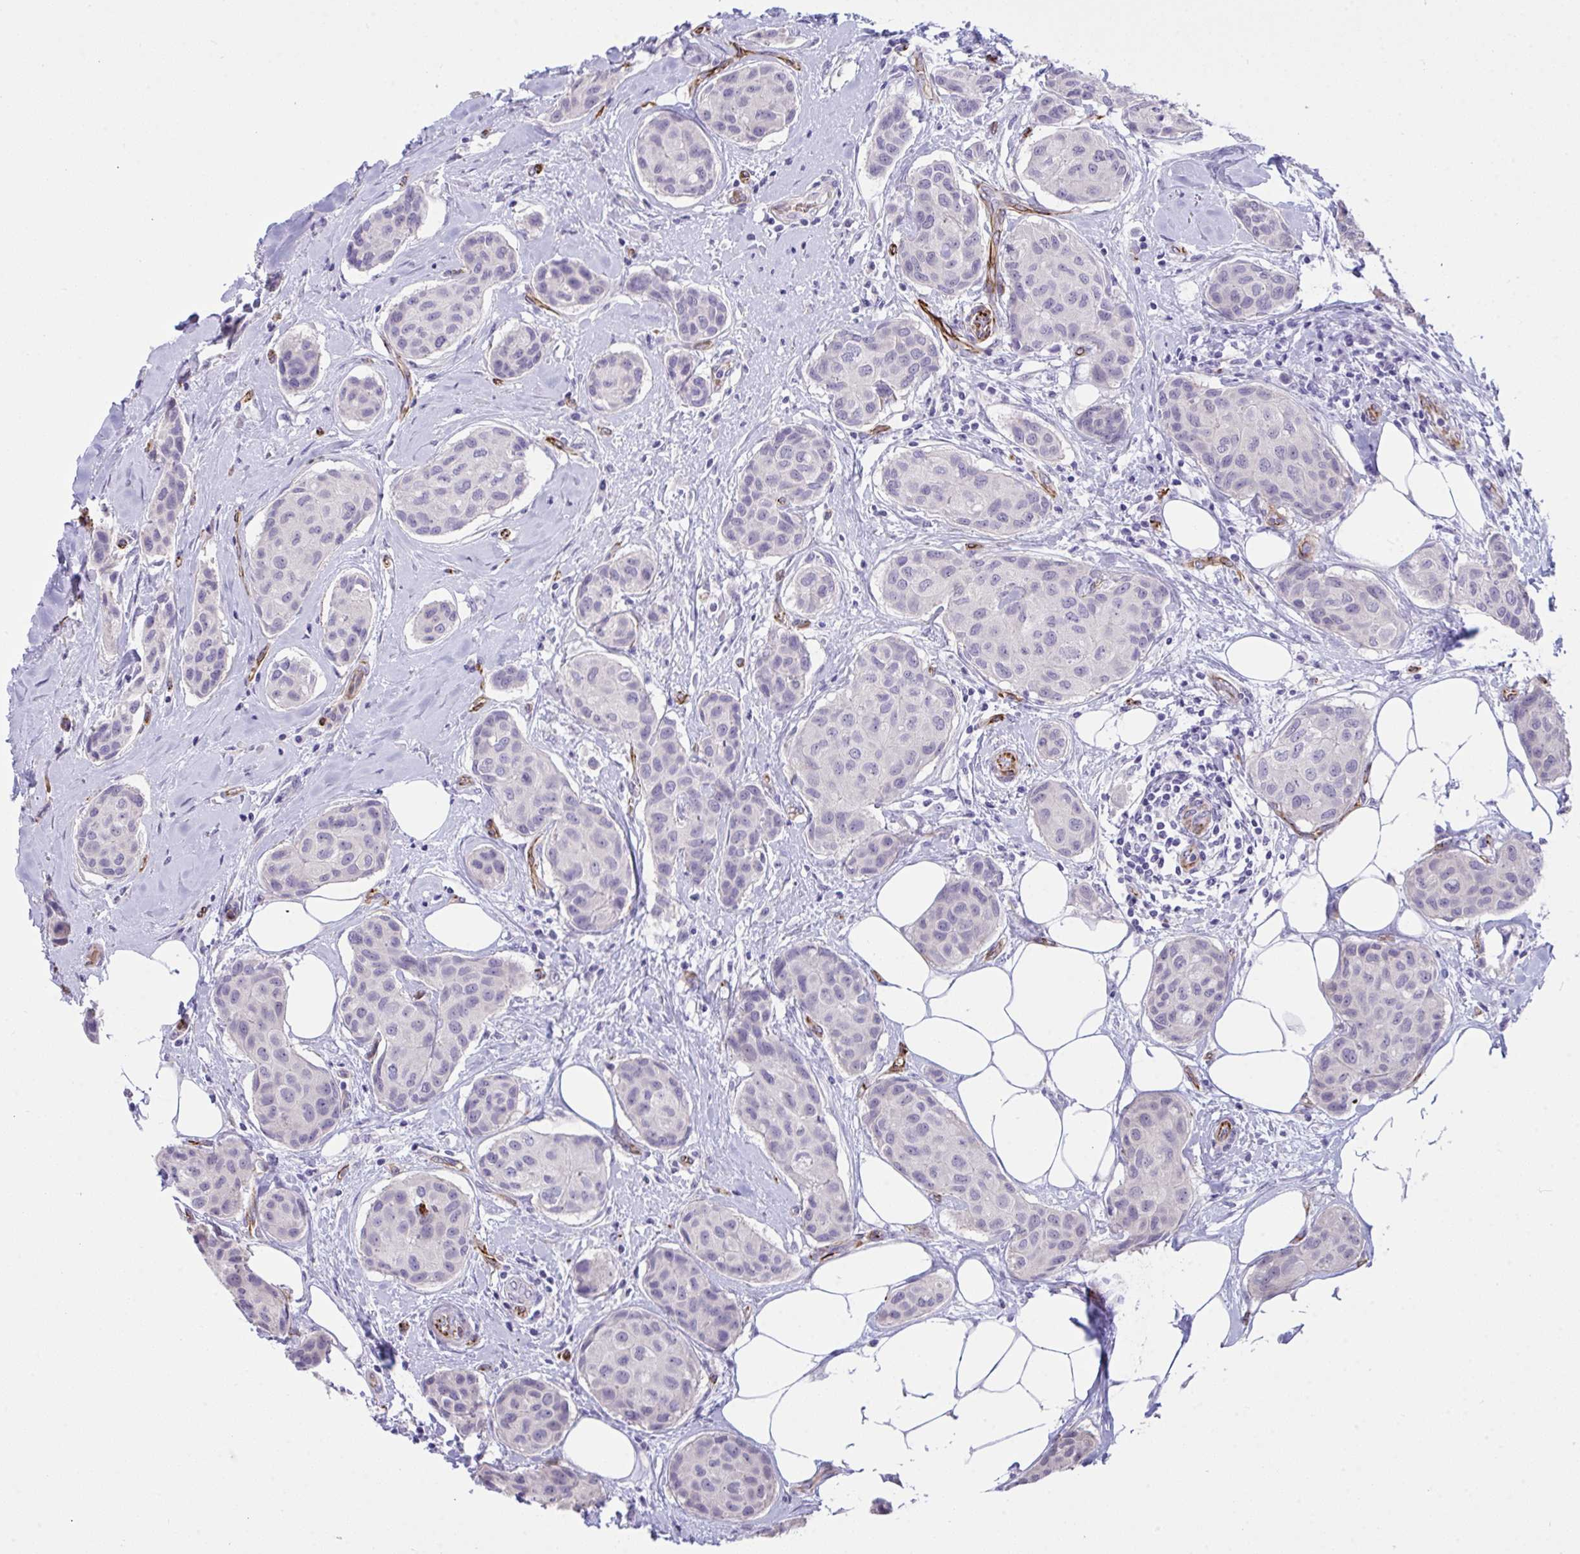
{"staining": {"intensity": "negative", "quantity": "none", "location": "none"}, "tissue": "breast cancer", "cell_type": "Tumor cells", "image_type": "cancer", "snomed": [{"axis": "morphology", "description": "Duct carcinoma"}, {"axis": "topography", "description": "Breast"}, {"axis": "topography", "description": "Lymph node"}], "caption": "Protein analysis of breast intraductal carcinoma displays no significant expression in tumor cells.", "gene": "SLC35B1", "patient": {"sex": "female", "age": 80}}